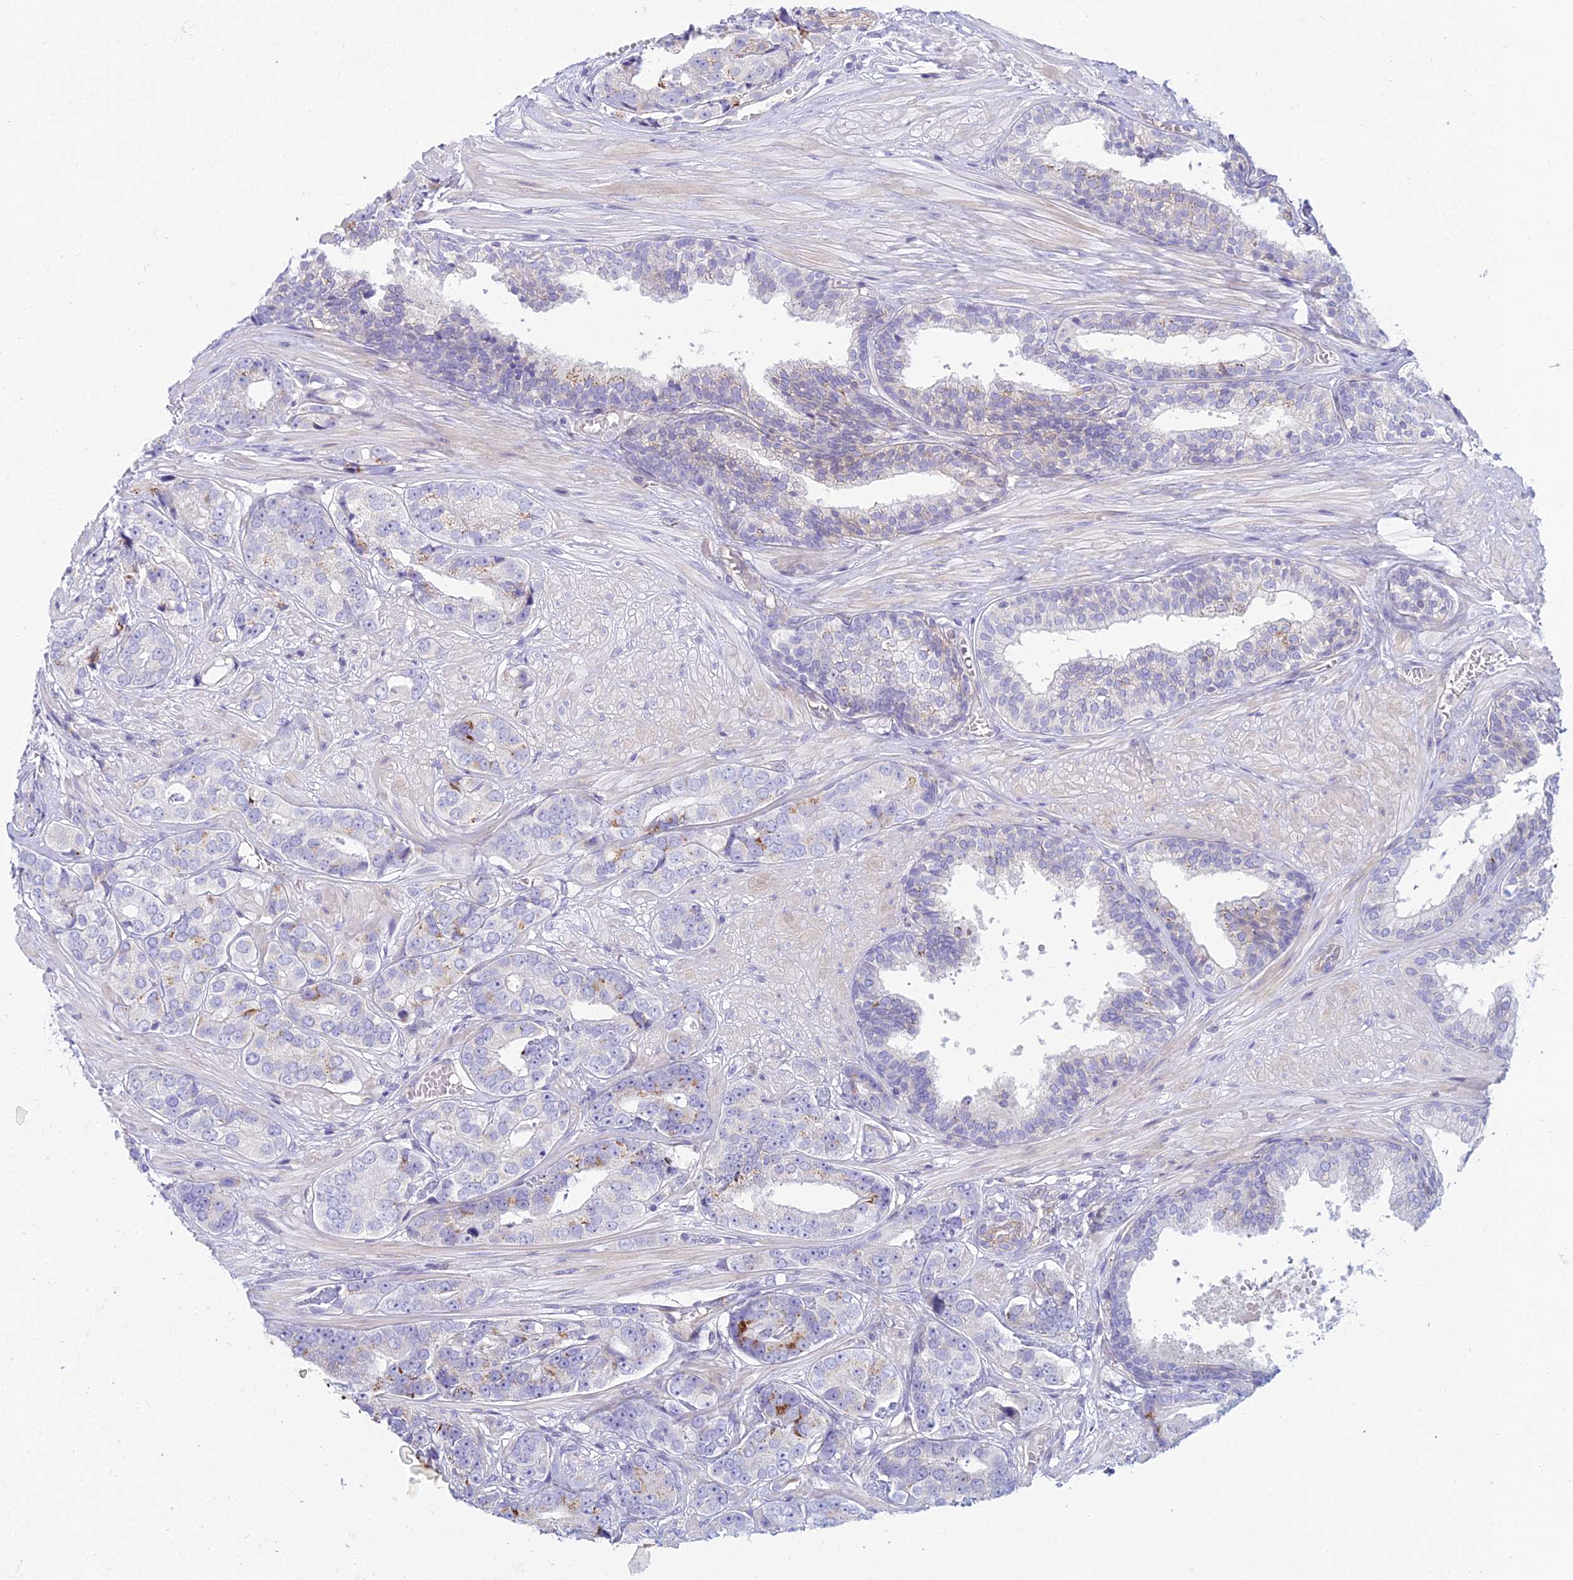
{"staining": {"intensity": "moderate", "quantity": "<25%", "location": "cytoplasmic/membranous"}, "tissue": "prostate cancer", "cell_type": "Tumor cells", "image_type": "cancer", "snomed": [{"axis": "morphology", "description": "Adenocarcinoma, High grade"}, {"axis": "topography", "description": "Prostate"}], "caption": "High-power microscopy captured an immunohistochemistry histopathology image of adenocarcinoma (high-grade) (prostate), revealing moderate cytoplasmic/membranous positivity in about <25% of tumor cells.", "gene": "SMIM24", "patient": {"sex": "male", "age": 71}}